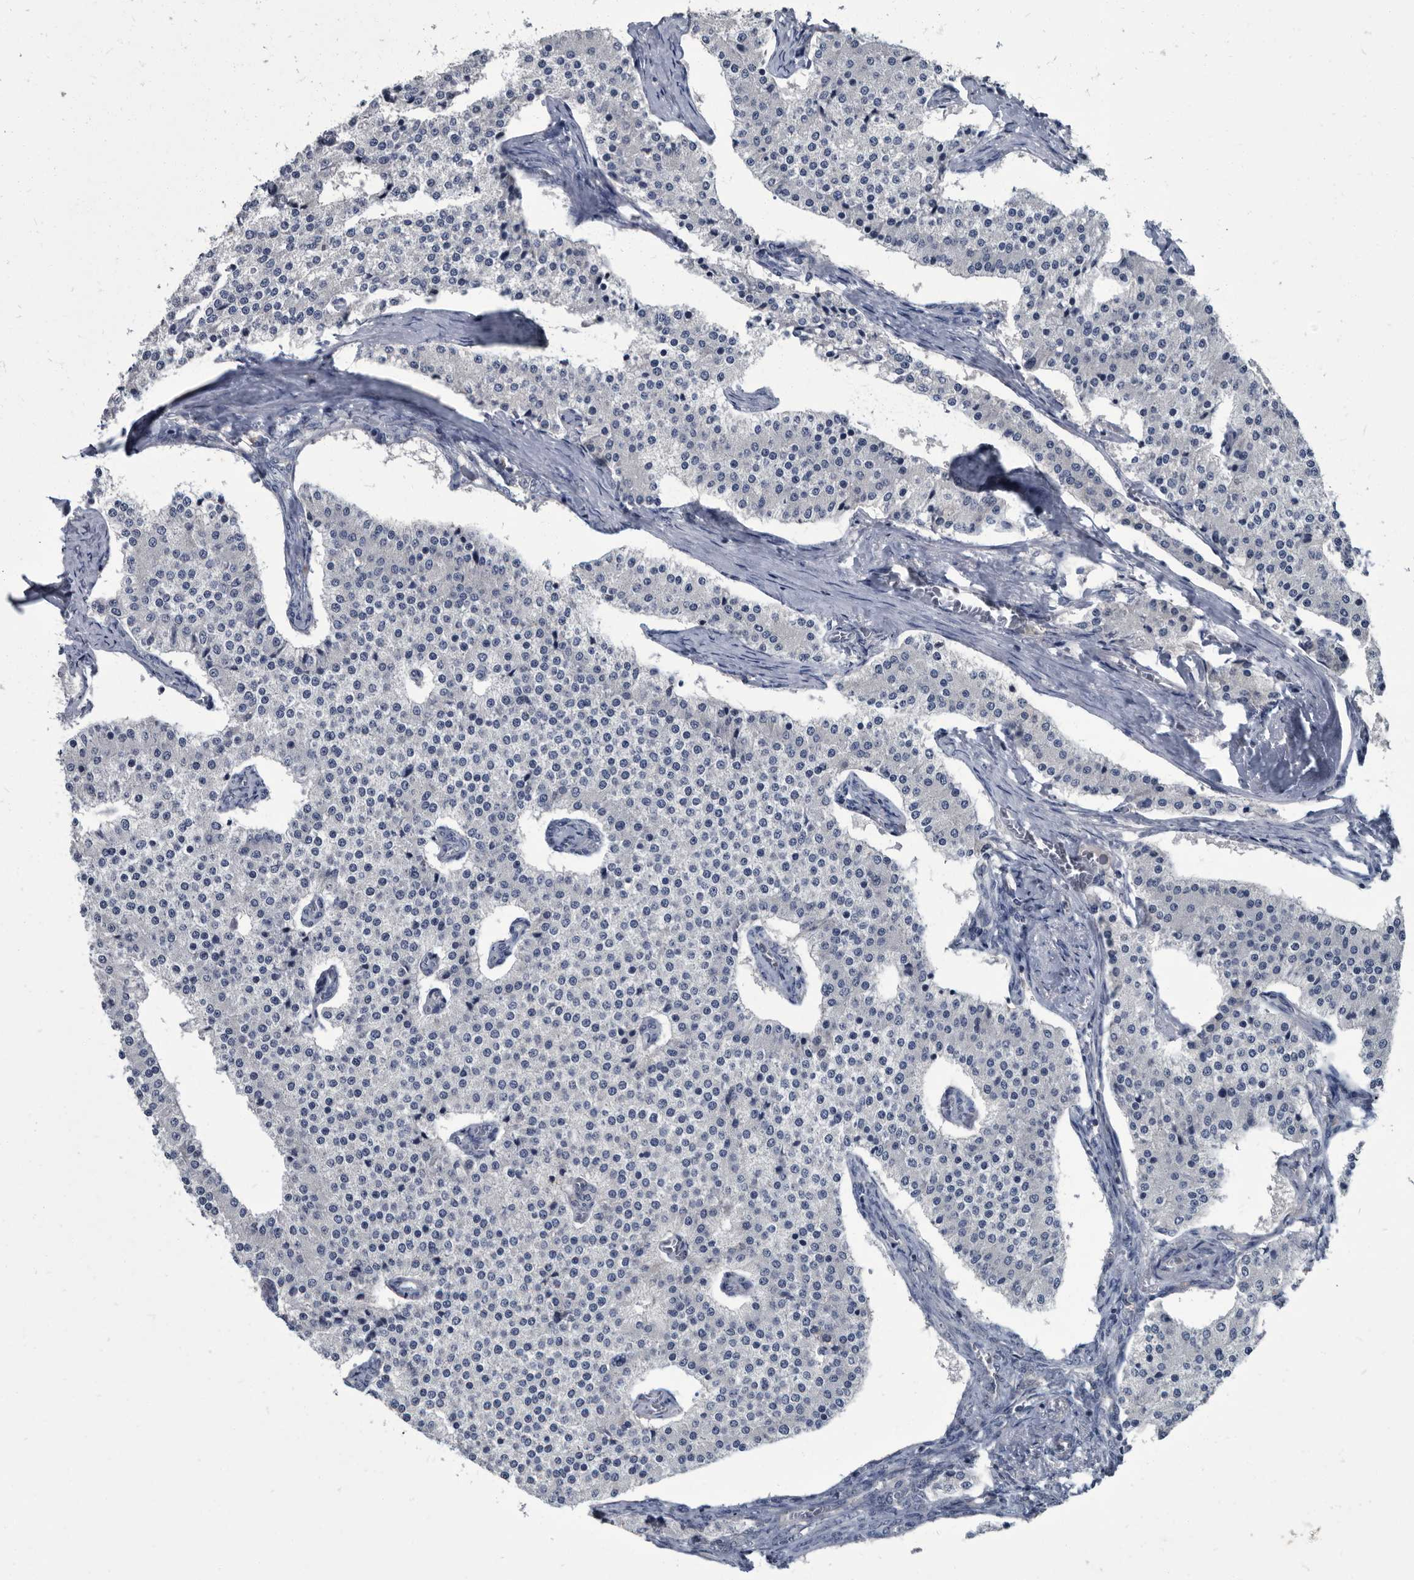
{"staining": {"intensity": "negative", "quantity": "none", "location": "none"}, "tissue": "carcinoid", "cell_type": "Tumor cells", "image_type": "cancer", "snomed": [{"axis": "morphology", "description": "Carcinoid, malignant, NOS"}, {"axis": "topography", "description": "Colon"}], "caption": "Tumor cells show no significant positivity in carcinoid (malignant).", "gene": "CDV3", "patient": {"sex": "female", "age": 52}}